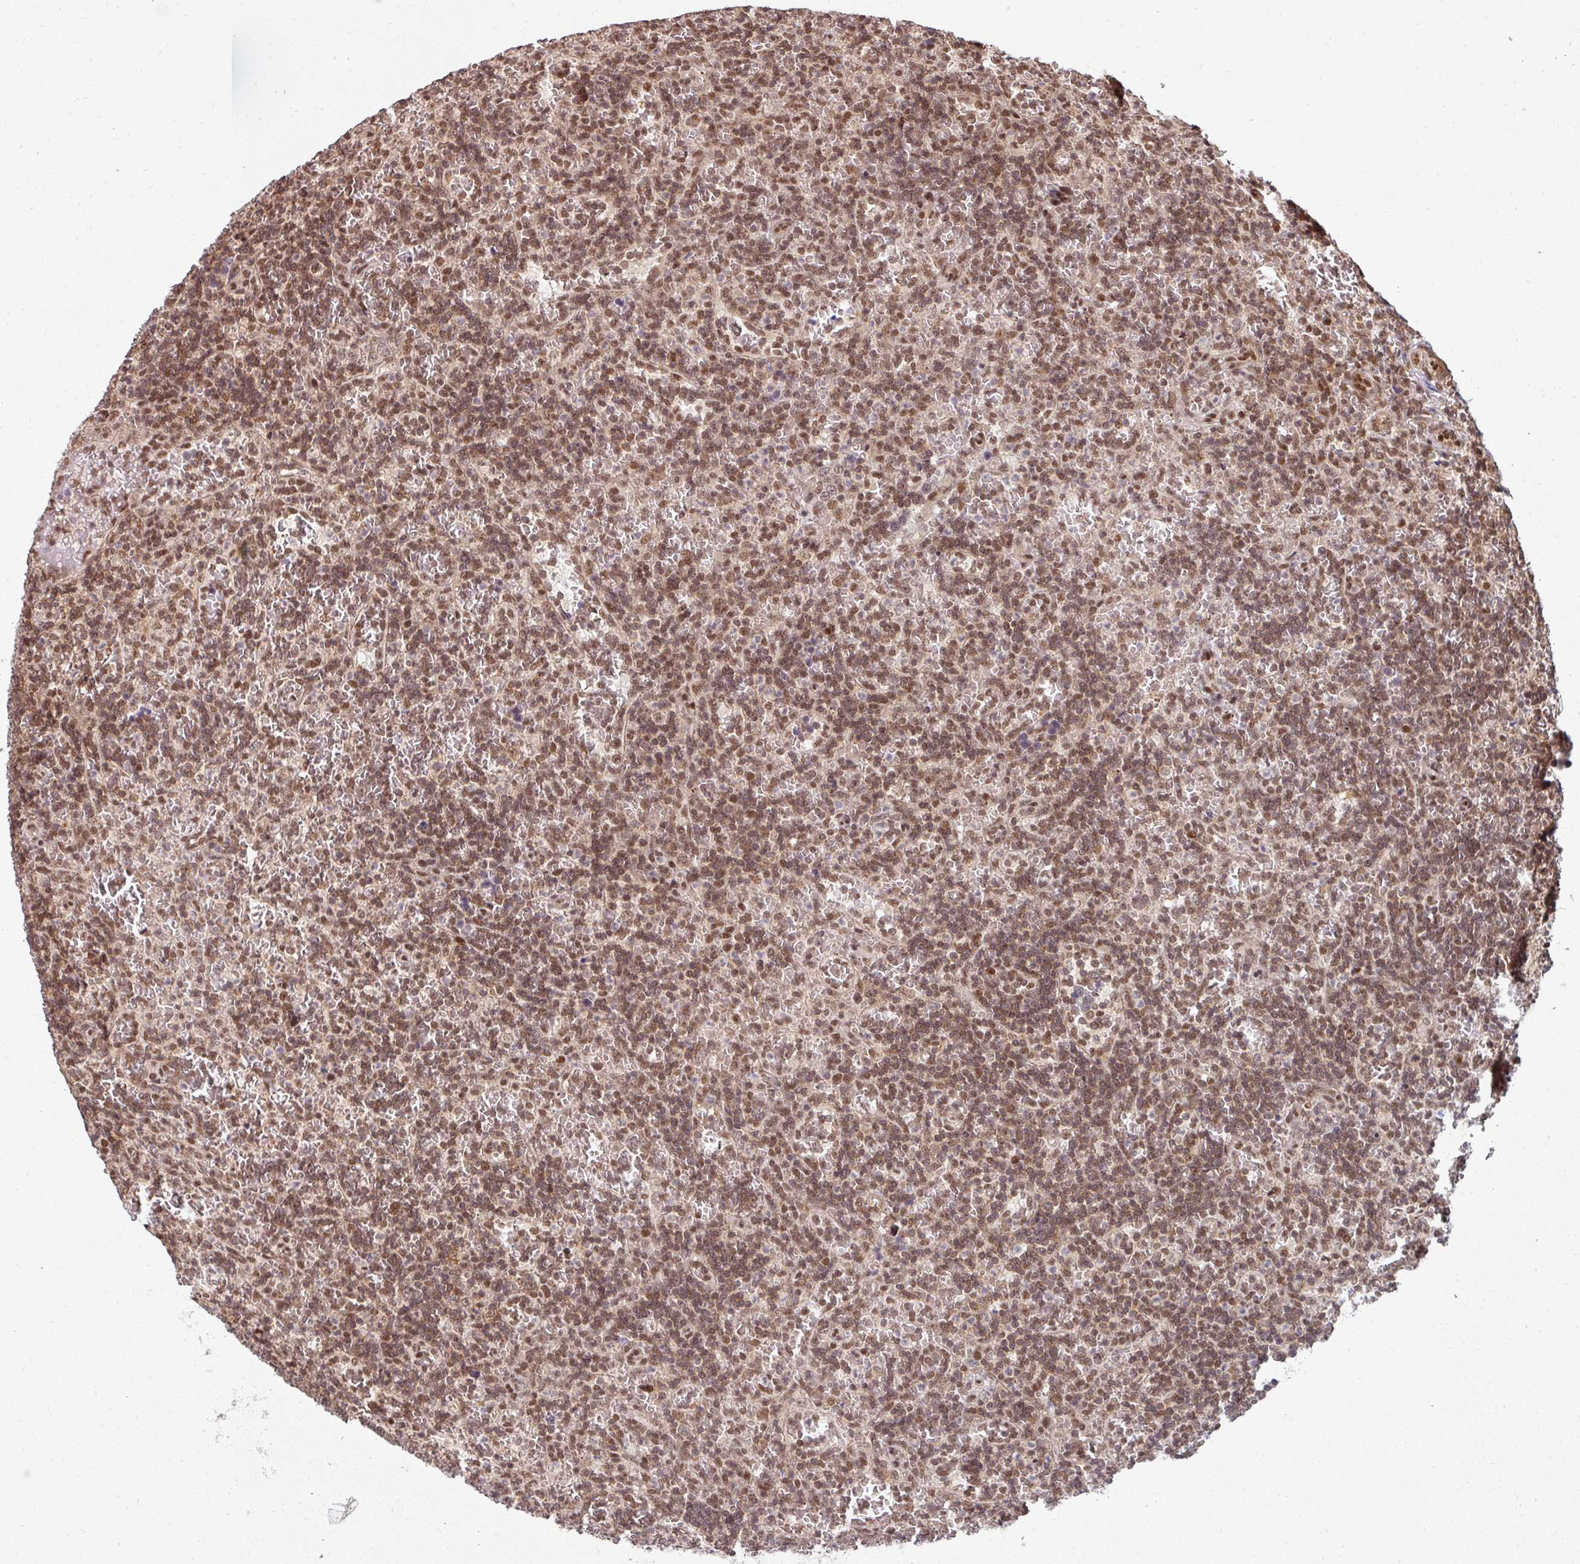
{"staining": {"intensity": "moderate", "quantity": ">75%", "location": "nuclear"}, "tissue": "lymphoma", "cell_type": "Tumor cells", "image_type": "cancer", "snomed": [{"axis": "morphology", "description": "Malignant lymphoma, non-Hodgkin's type, Low grade"}, {"axis": "topography", "description": "Spleen"}], "caption": "A brown stain shows moderate nuclear staining of a protein in human lymphoma tumor cells. The protein of interest is shown in brown color, while the nuclei are stained blue.", "gene": "SIK3", "patient": {"sex": "male", "age": 73}}